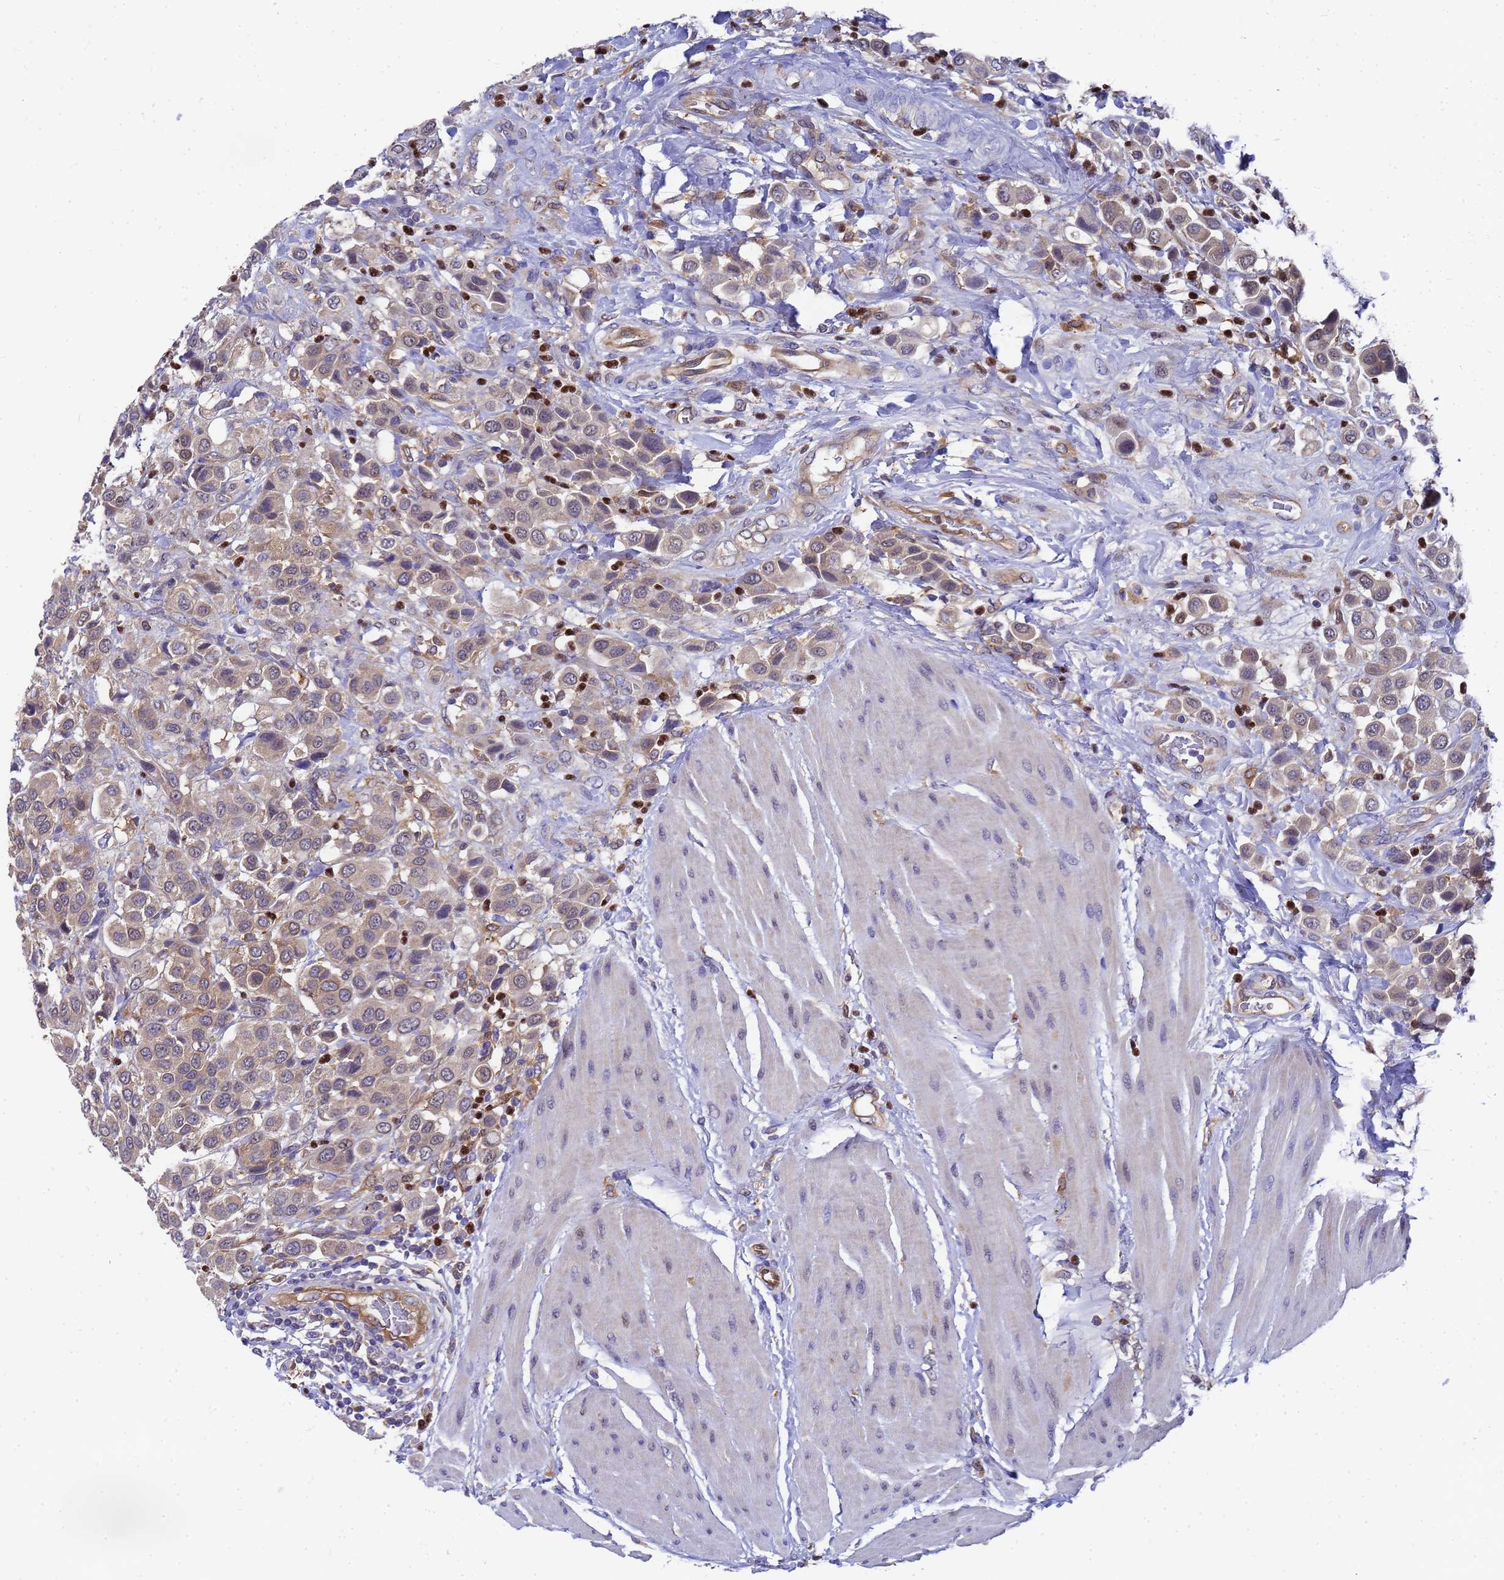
{"staining": {"intensity": "weak", "quantity": "<25%", "location": "cytoplasmic/membranous"}, "tissue": "urothelial cancer", "cell_type": "Tumor cells", "image_type": "cancer", "snomed": [{"axis": "morphology", "description": "Urothelial carcinoma, High grade"}, {"axis": "topography", "description": "Urinary bladder"}], "caption": "Urothelial cancer stained for a protein using immunohistochemistry (IHC) exhibits no positivity tumor cells.", "gene": "SLC35E2B", "patient": {"sex": "male", "age": 50}}